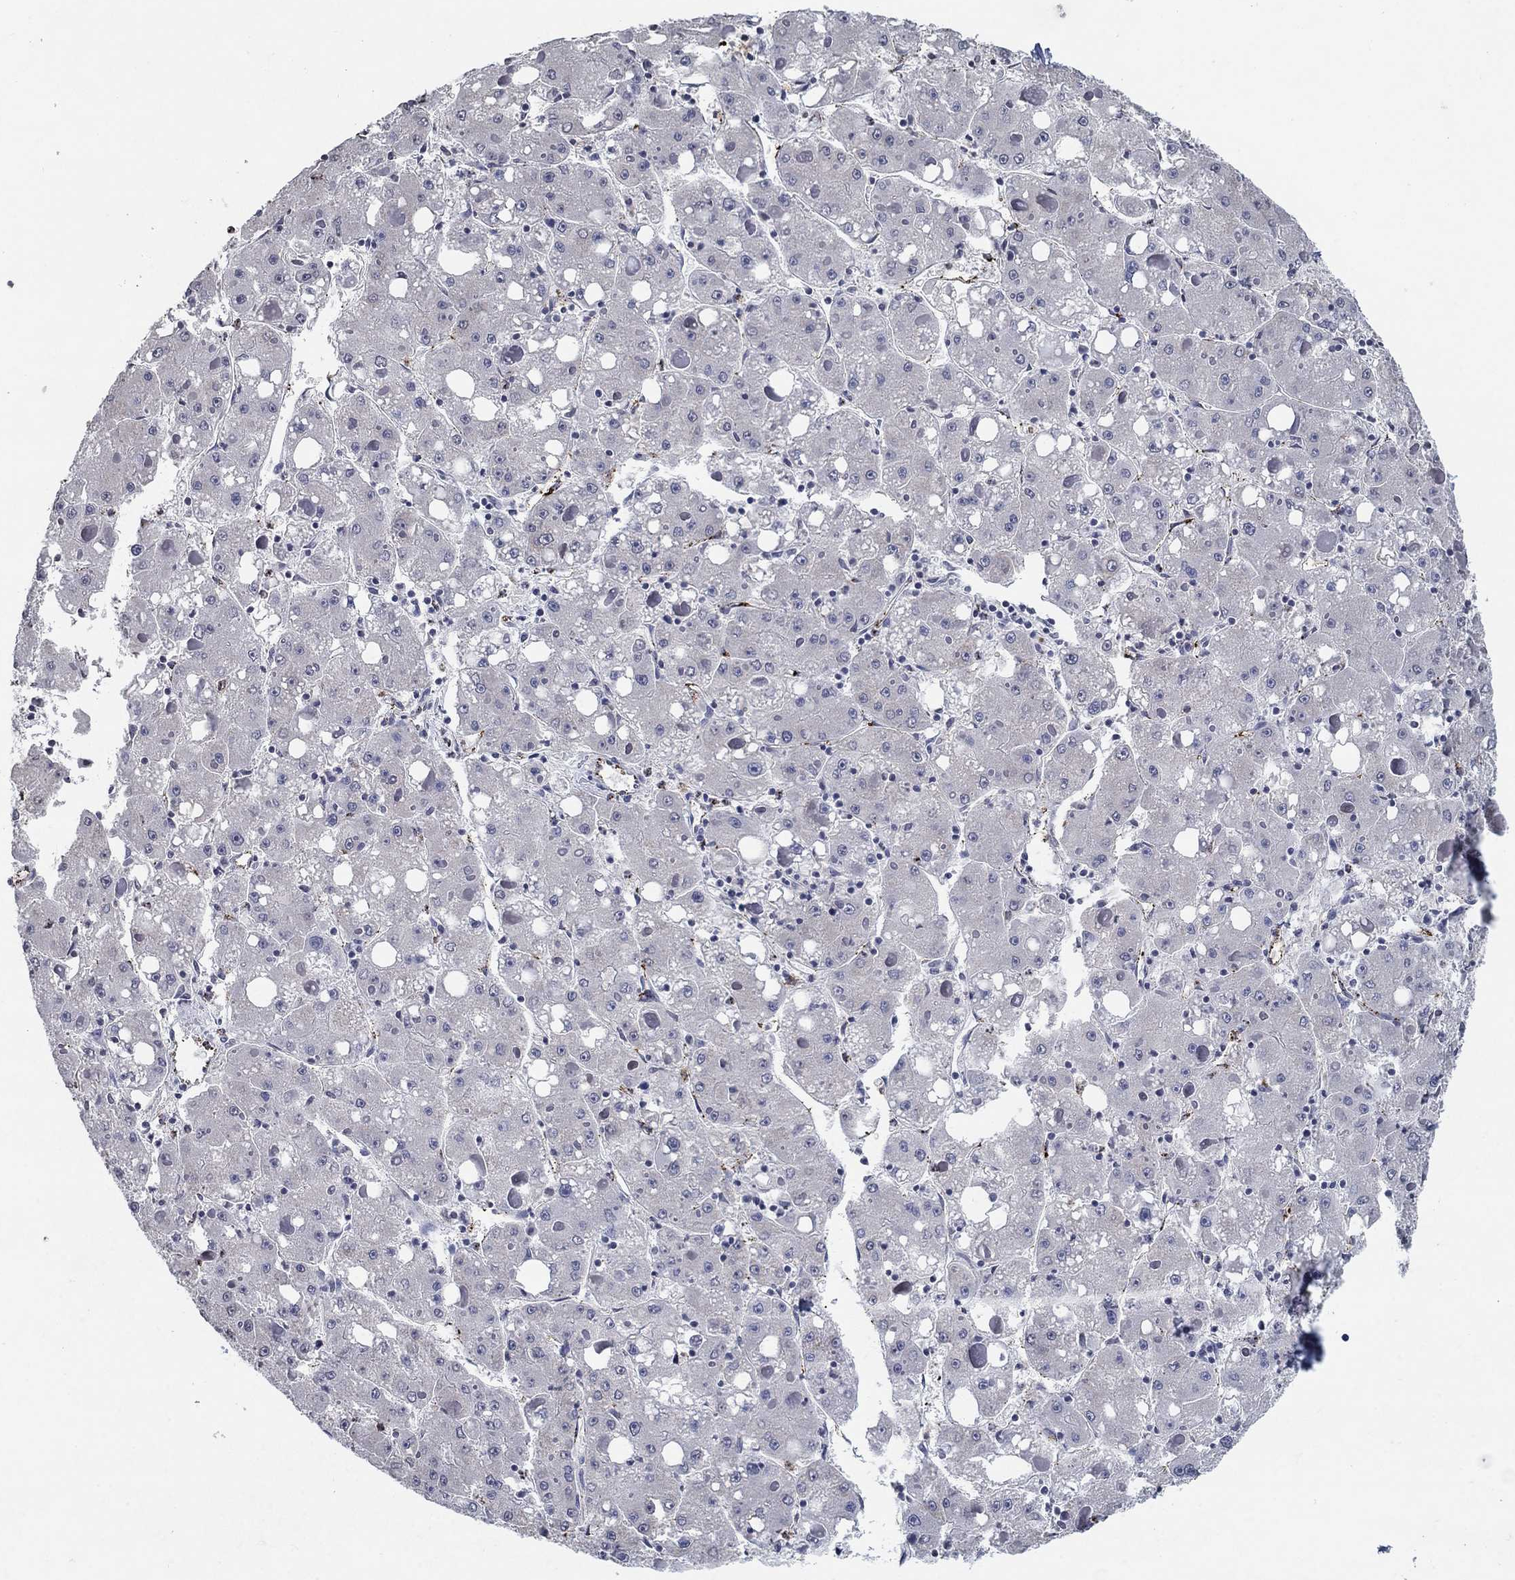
{"staining": {"intensity": "negative", "quantity": "none", "location": "none"}, "tissue": "liver cancer", "cell_type": "Tumor cells", "image_type": "cancer", "snomed": [{"axis": "morphology", "description": "Carcinoma, Hepatocellular, NOS"}, {"axis": "topography", "description": "Liver"}], "caption": "Tumor cells show no significant staining in liver cancer (hepatocellular carcinoma).", "gene": "TINAG", "patient": {"sex": "male", "age": 73}}